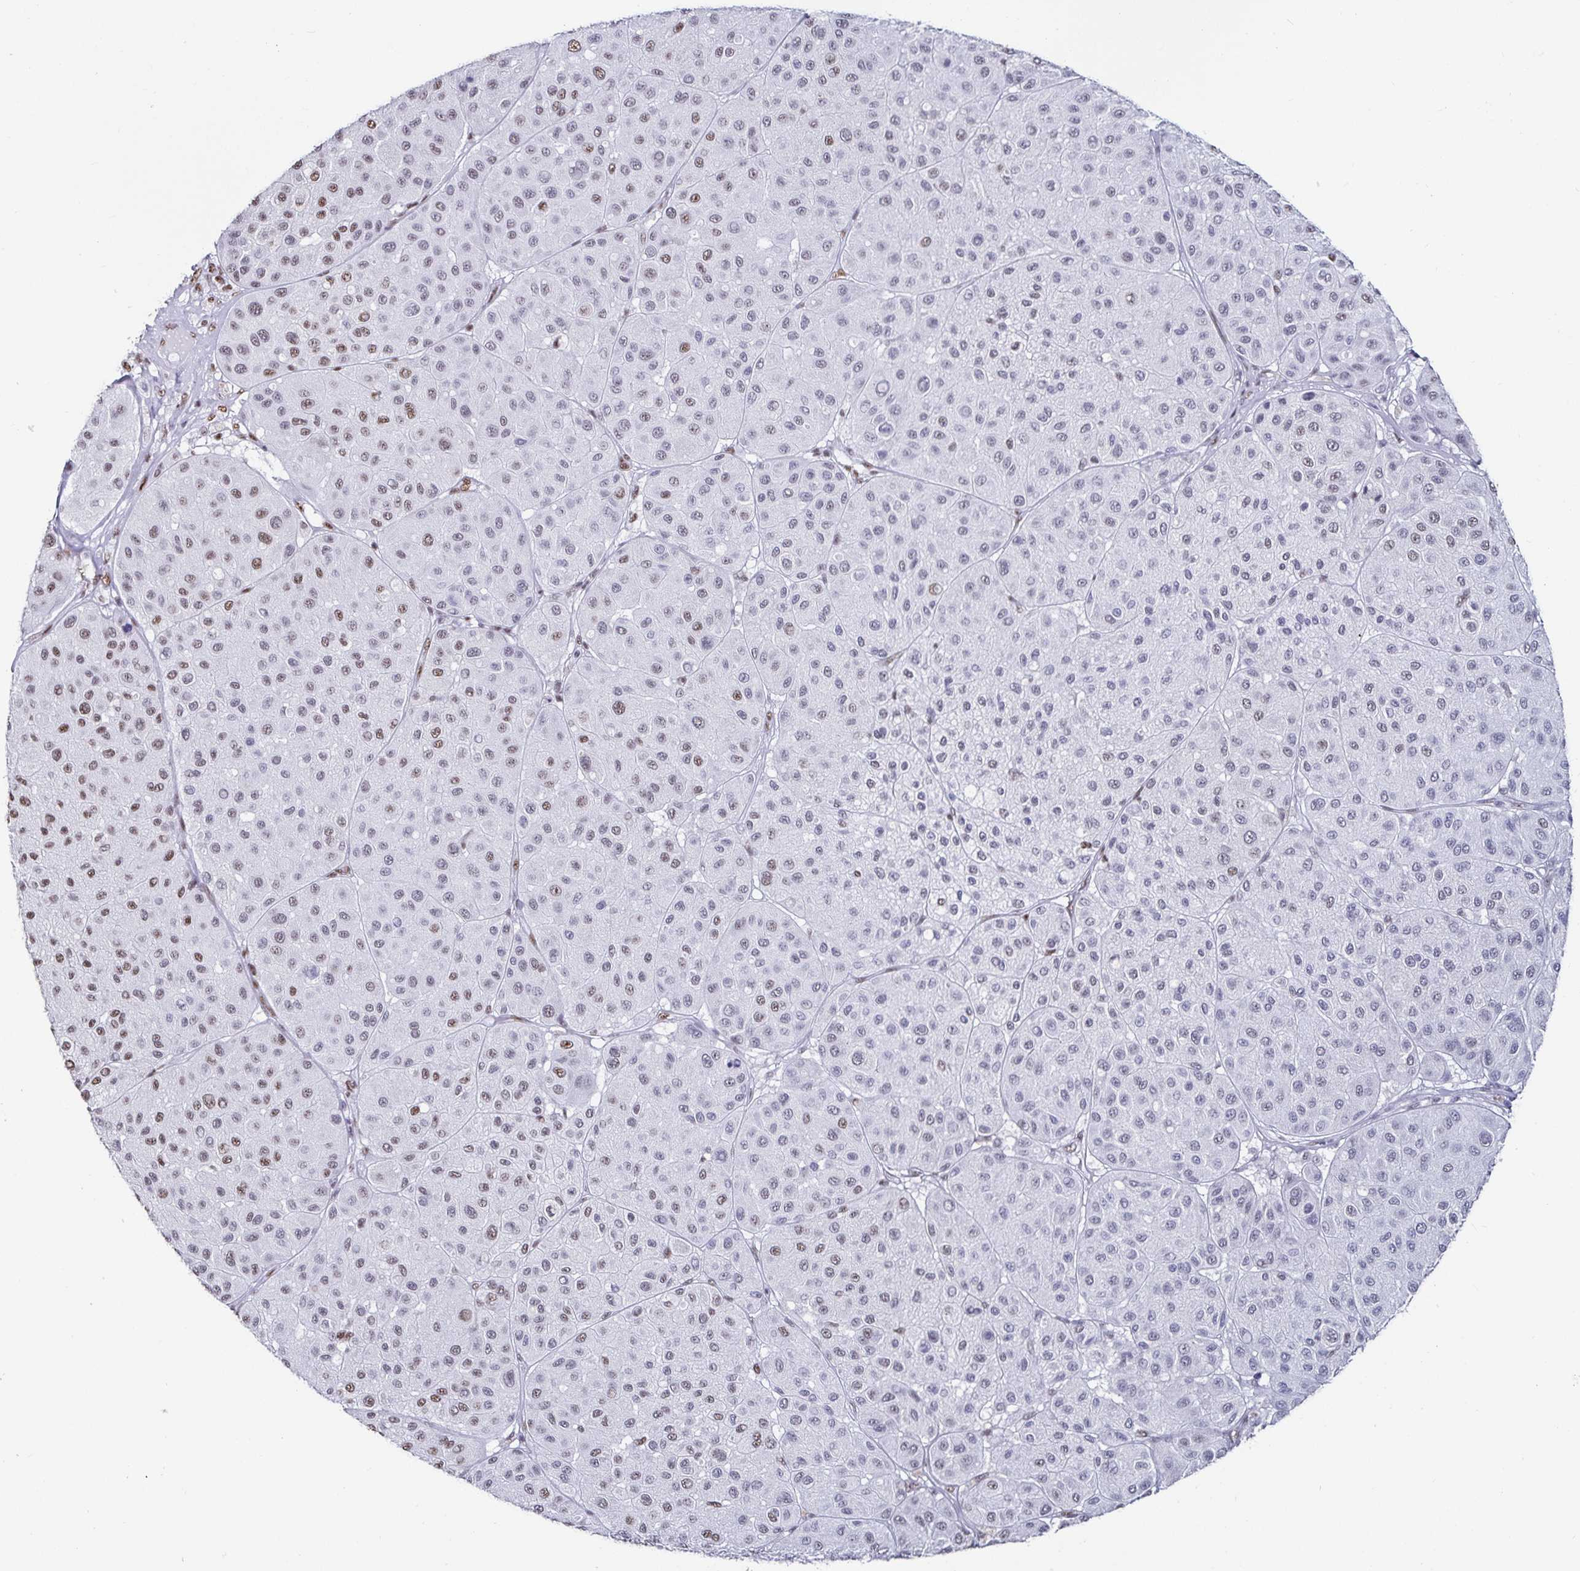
{"staining": {"intensity": "weak", "quantity": "<25%", "location": "nuclear"}, "tissue": "melanoma", "cell_type": "Tumor cells", "image_type": "cancer", "snomed": [{"axis": "morphology", "description": "Malignant melanoma, Metastatic site"}, {"axis": "topography", "description": "Smooth muscle"}], "caption": "Melanoma stained for a protein using IHC displays no positivity tumor cells.", "gene": "DDX39B", "patient": {"sex": "male", "age": 41}}